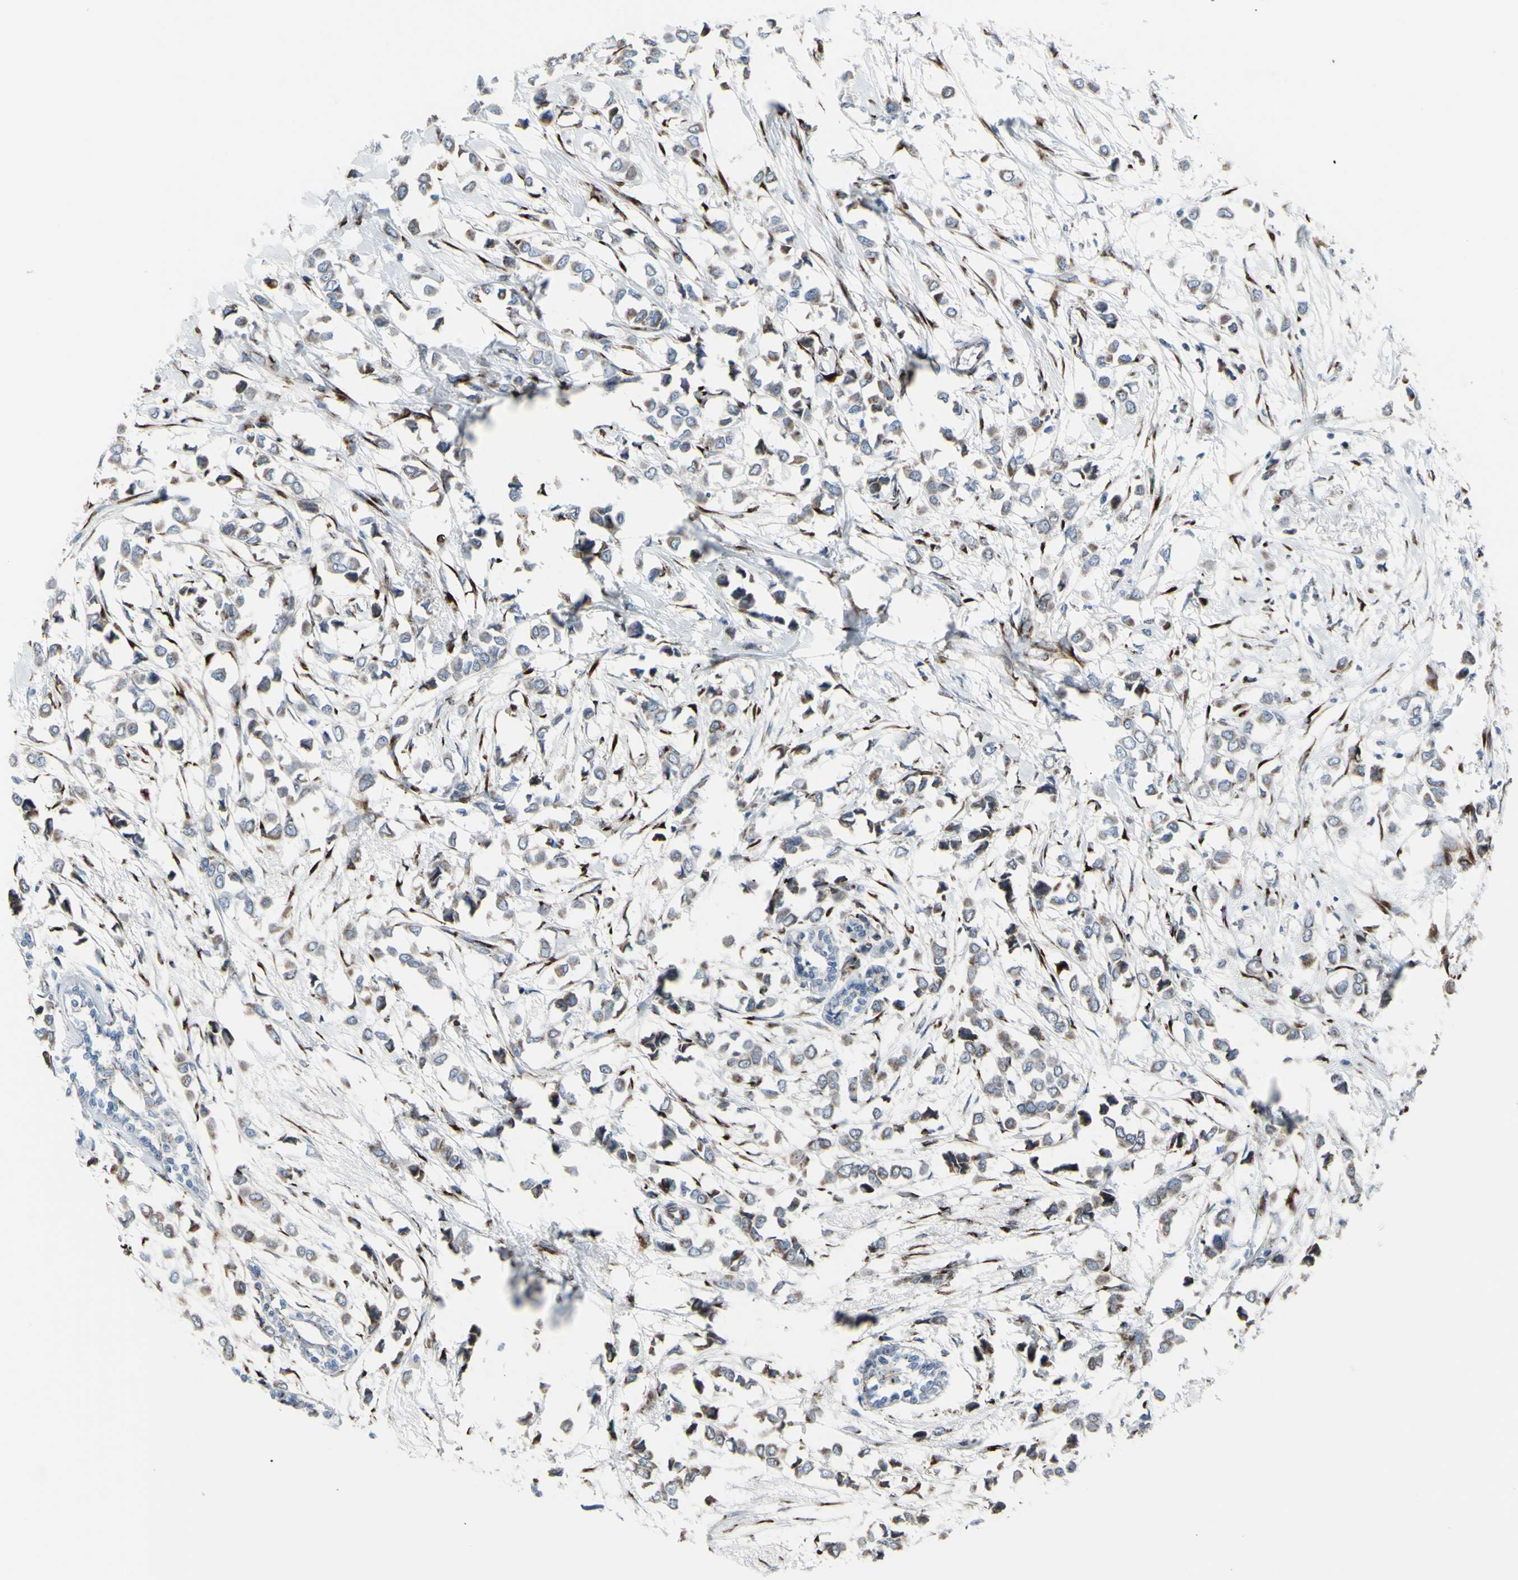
{"staining": {"intensity": "weak", "quantity": ">75%", "location": "cytoplasmic/membranous"}, "tissue": "breast cancer", "cell_type": "Tumor cells", "image_type": "cancer", "snomed": [{"axis": "morphology", "description": "Lobular carcinoma"}, {"axis": "topography", "description": "Breast"}], "caption": "Breast lobular carcinoma stained for a protein shows weak cytoplasmic/membranous positivity in tumor cells.", "gene": "GLG1", "patient": {"sex": "female", "age": 51}}